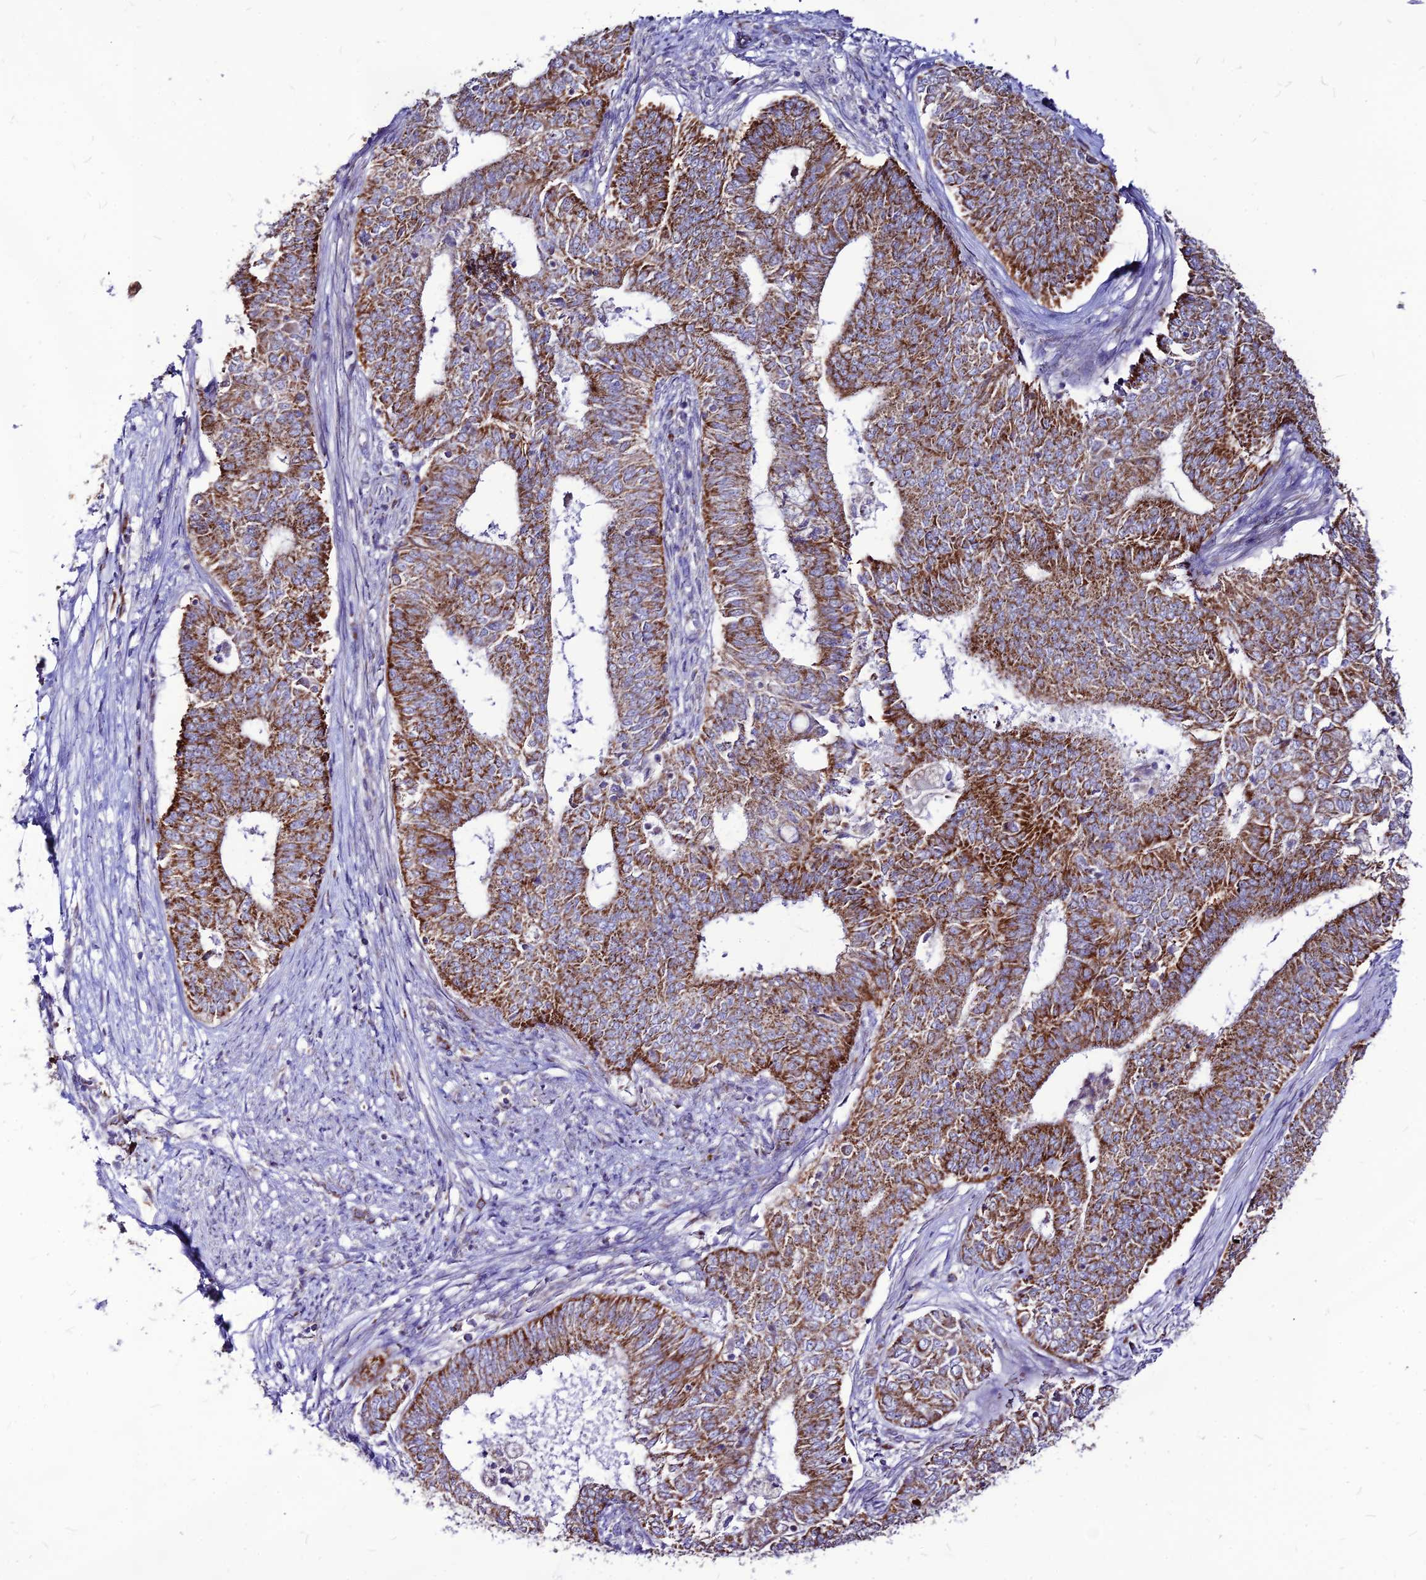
{"staining": {"intensity": "strong", "quantity": ">75%", "location": "cytoplasmic/membranous"}, "tissue": "endometrial cancer", "cell_type": "Tumor cells", "image_type": "cancer", "snomed": [{"axis": "morphology", "description": "Adenocarcinoma, NOS"}, {"axis": "topography", "description": "Endometrium"}], "caption": "Brown immunohistochemical staining in human endometrial cancer reveals strong cytoplasmic/membranous positivity in about >75% of tumor cells. Nuclei are stained in blue.", "gene": "ECI1", "patient": {"sex": "female", "age": 62}}